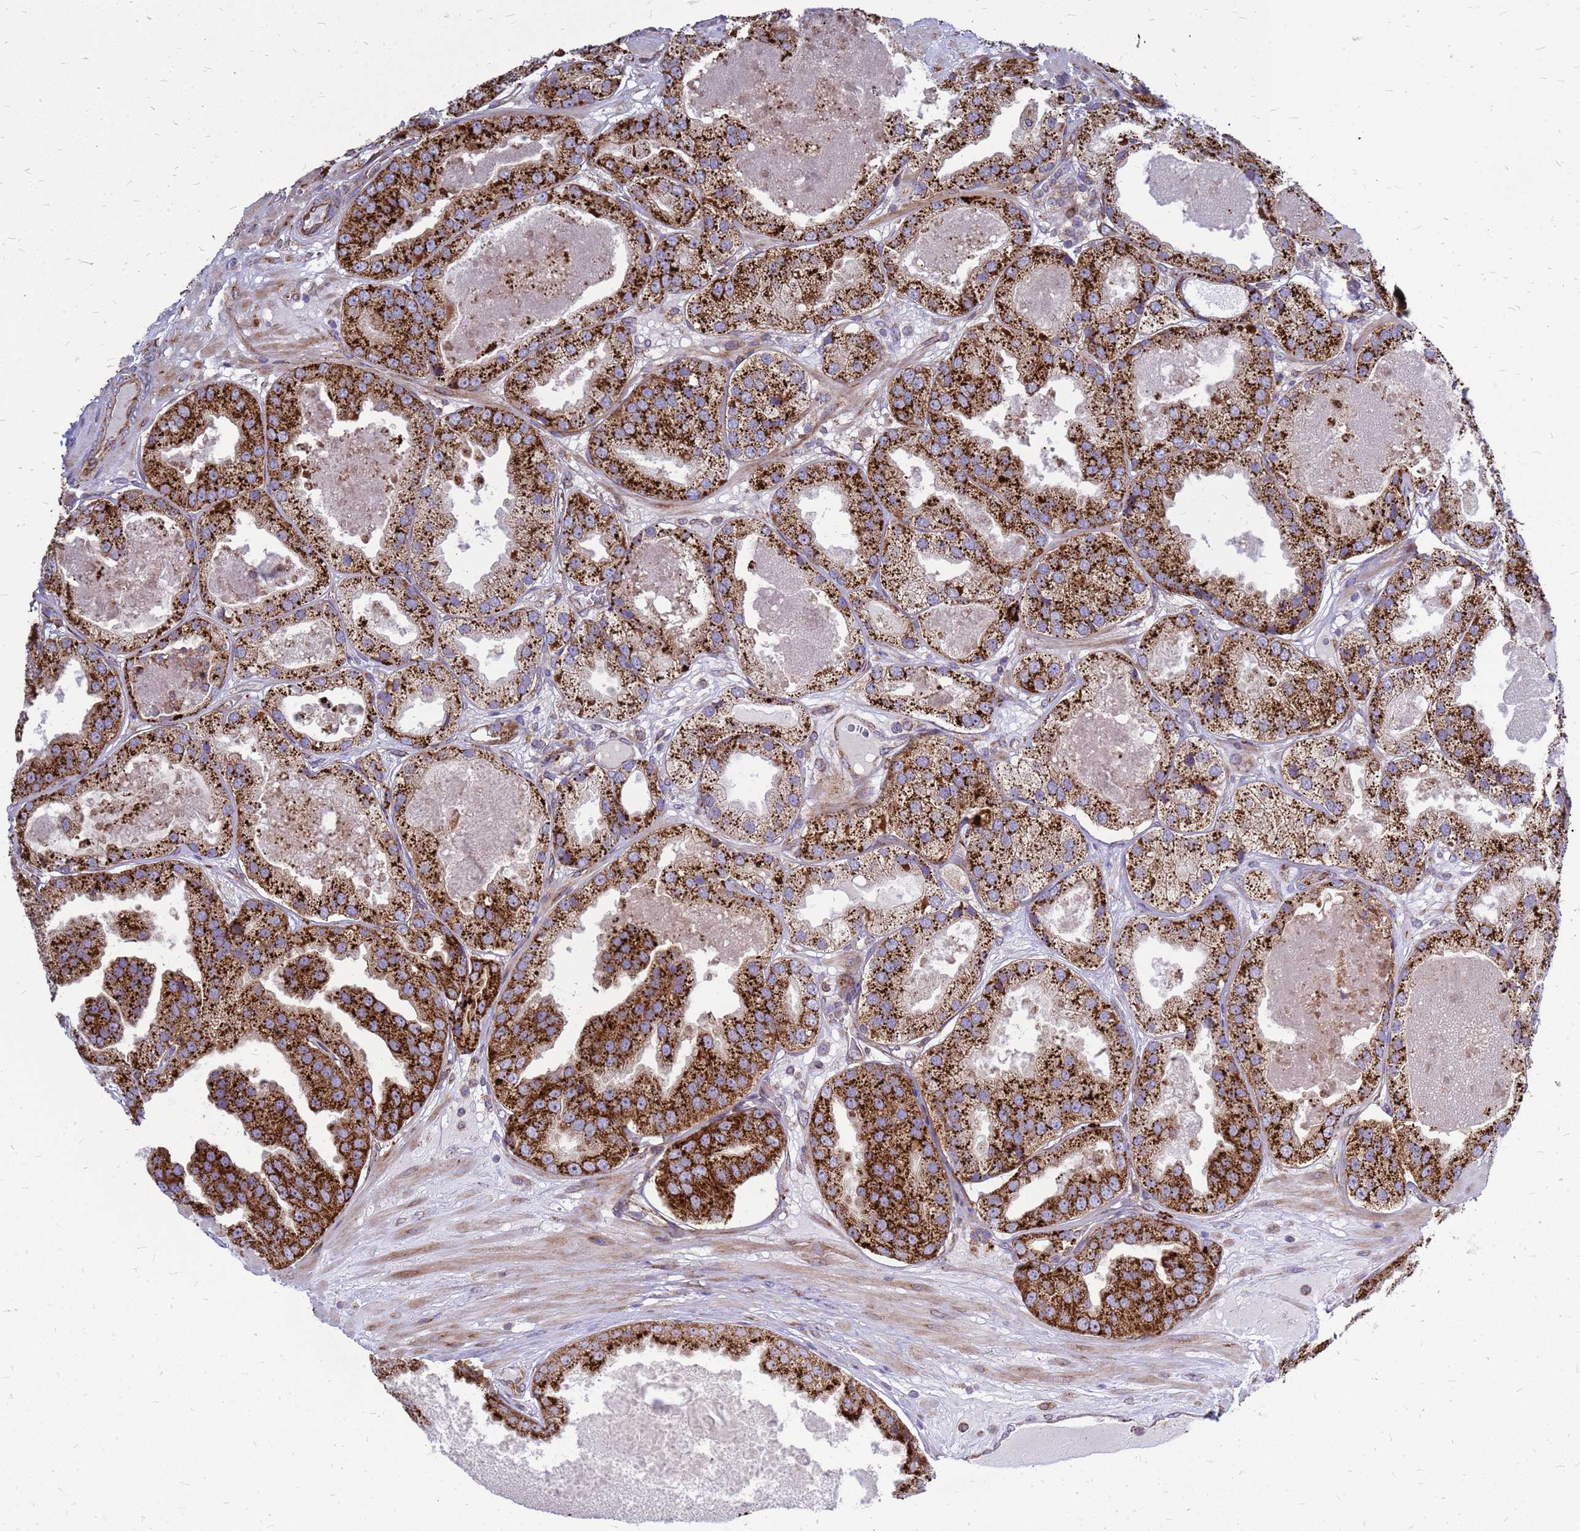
{"staining": {"intensity": "strong", "quantity": ">75%", "location": "cytoplasmic/membranous"}, "tissue": "prostate cancer", "cell_type": "Tumor cells", "image_type": "cancer", "snomed": [{"axis": "morphology", "description": "Adenocarcinoma, High grade"}, {"axis": "topography", "description": "Prostate"}], "caption": "Prostate adenocarcinoma (high-grade) tissue exhibits strong cytoplasmic/membranous positivity in approximately >75% of tumor cells, visualized by immunohistochemistry. The protein of interest is stained brown, and the nuclei are stained in blue (DAB (3,3'-diaminobenzidine) IHC with brightfield microscopy, high magnification).", "gene": "FSTL4", "patient": {"sex": "male", "age": 63}}